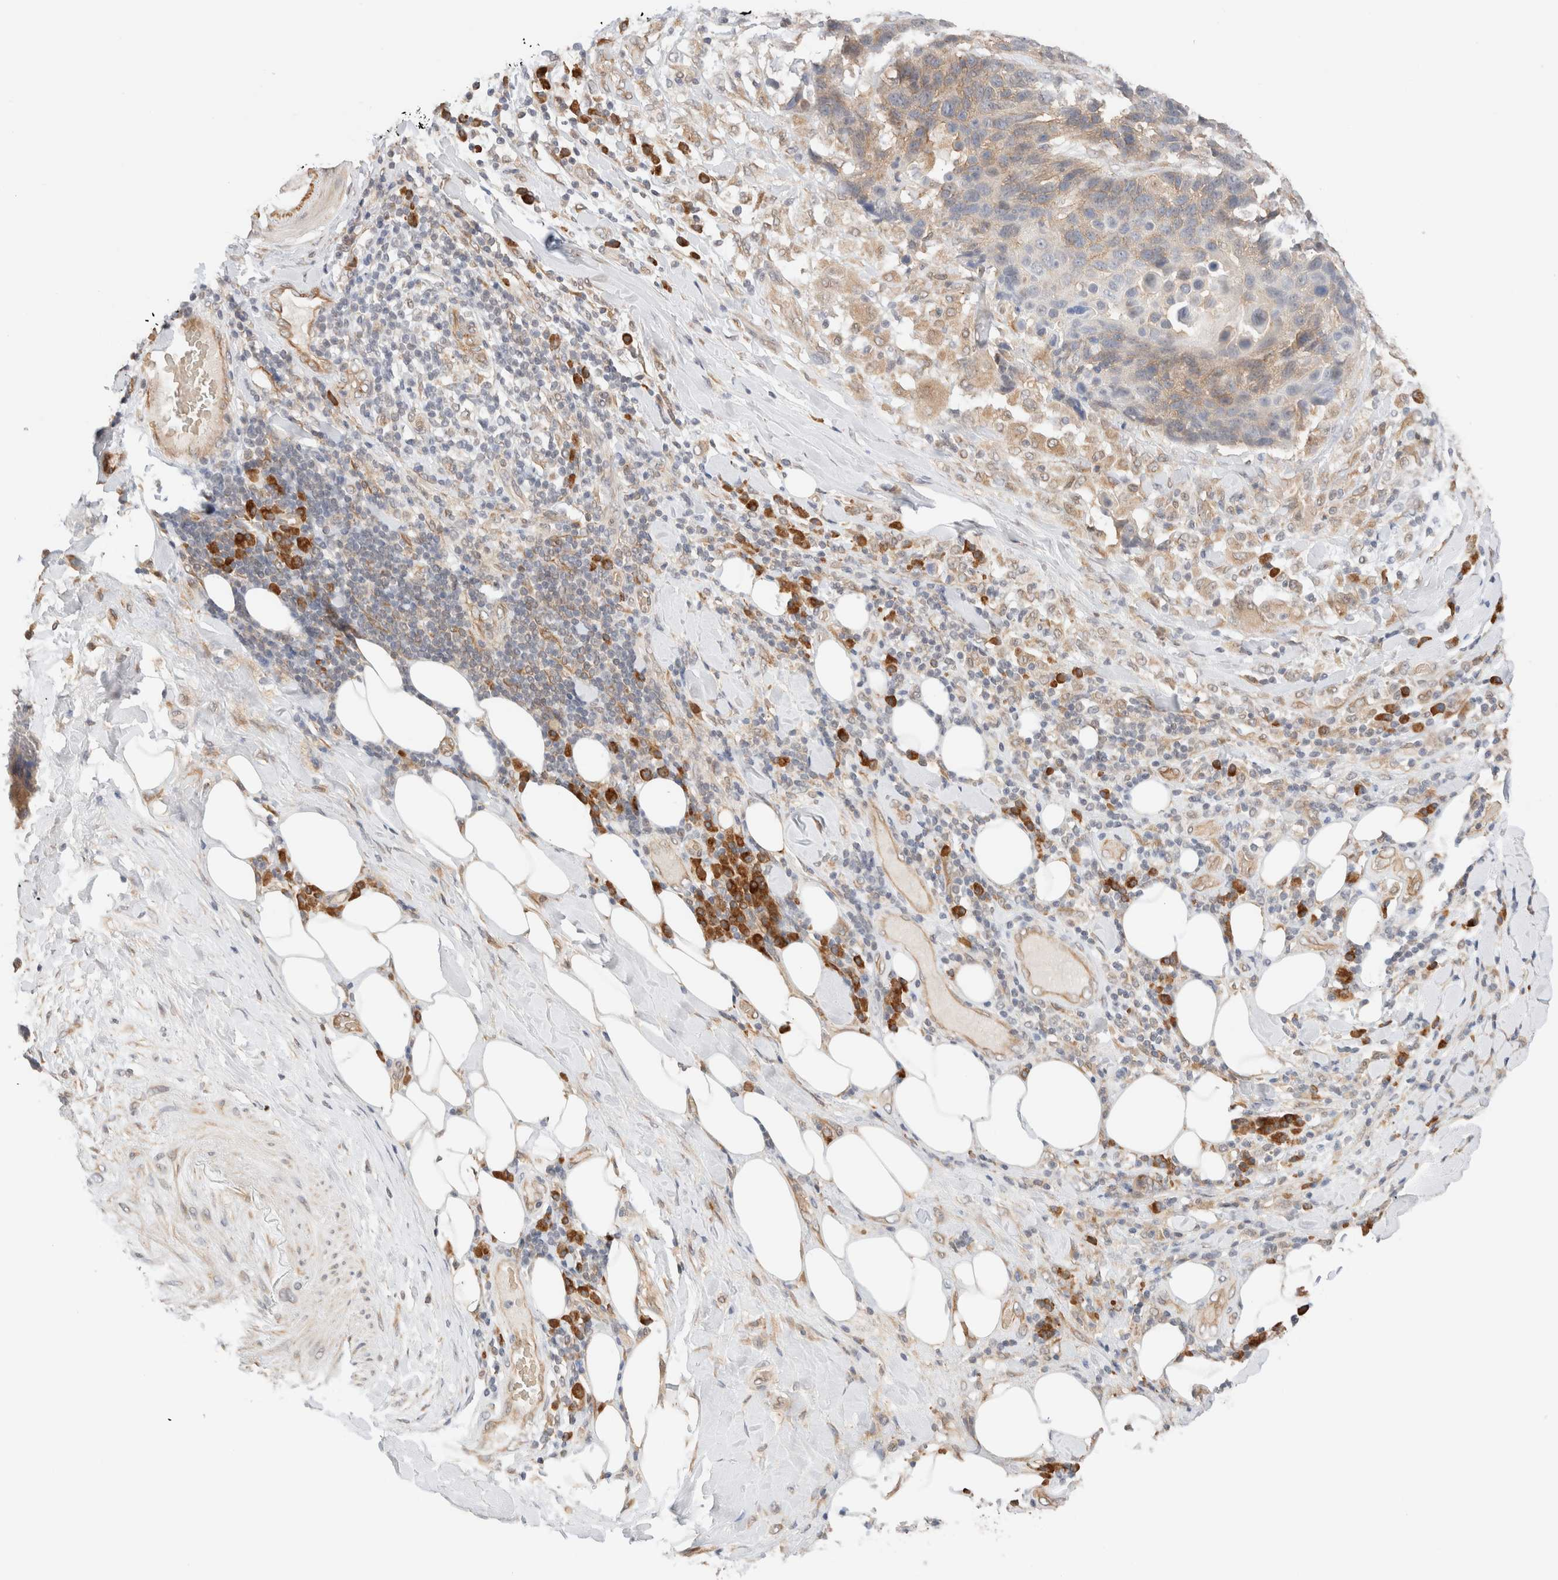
{"staining": {"intensity": "weak", "quantity": "<25%", "location": "cytoplasmic/membranous"}, "tissue": "lung cancer", "cell_type": "Tumor cells", "image_type": "cancer", "snomed": [{"axis": "morphology", "description": "Squamous cell carcinoma, NOS"}, {"axis": "topography", "description": "Lung"}], "caption": "High power microscopy image of an immunohistochemistry (IHC) histopathology image of lung squamous cell carcinoma, revealing no significant expression in tumor cells.", "gene": "SYVN1", "patient": {"sex": "male", "age": 66}}